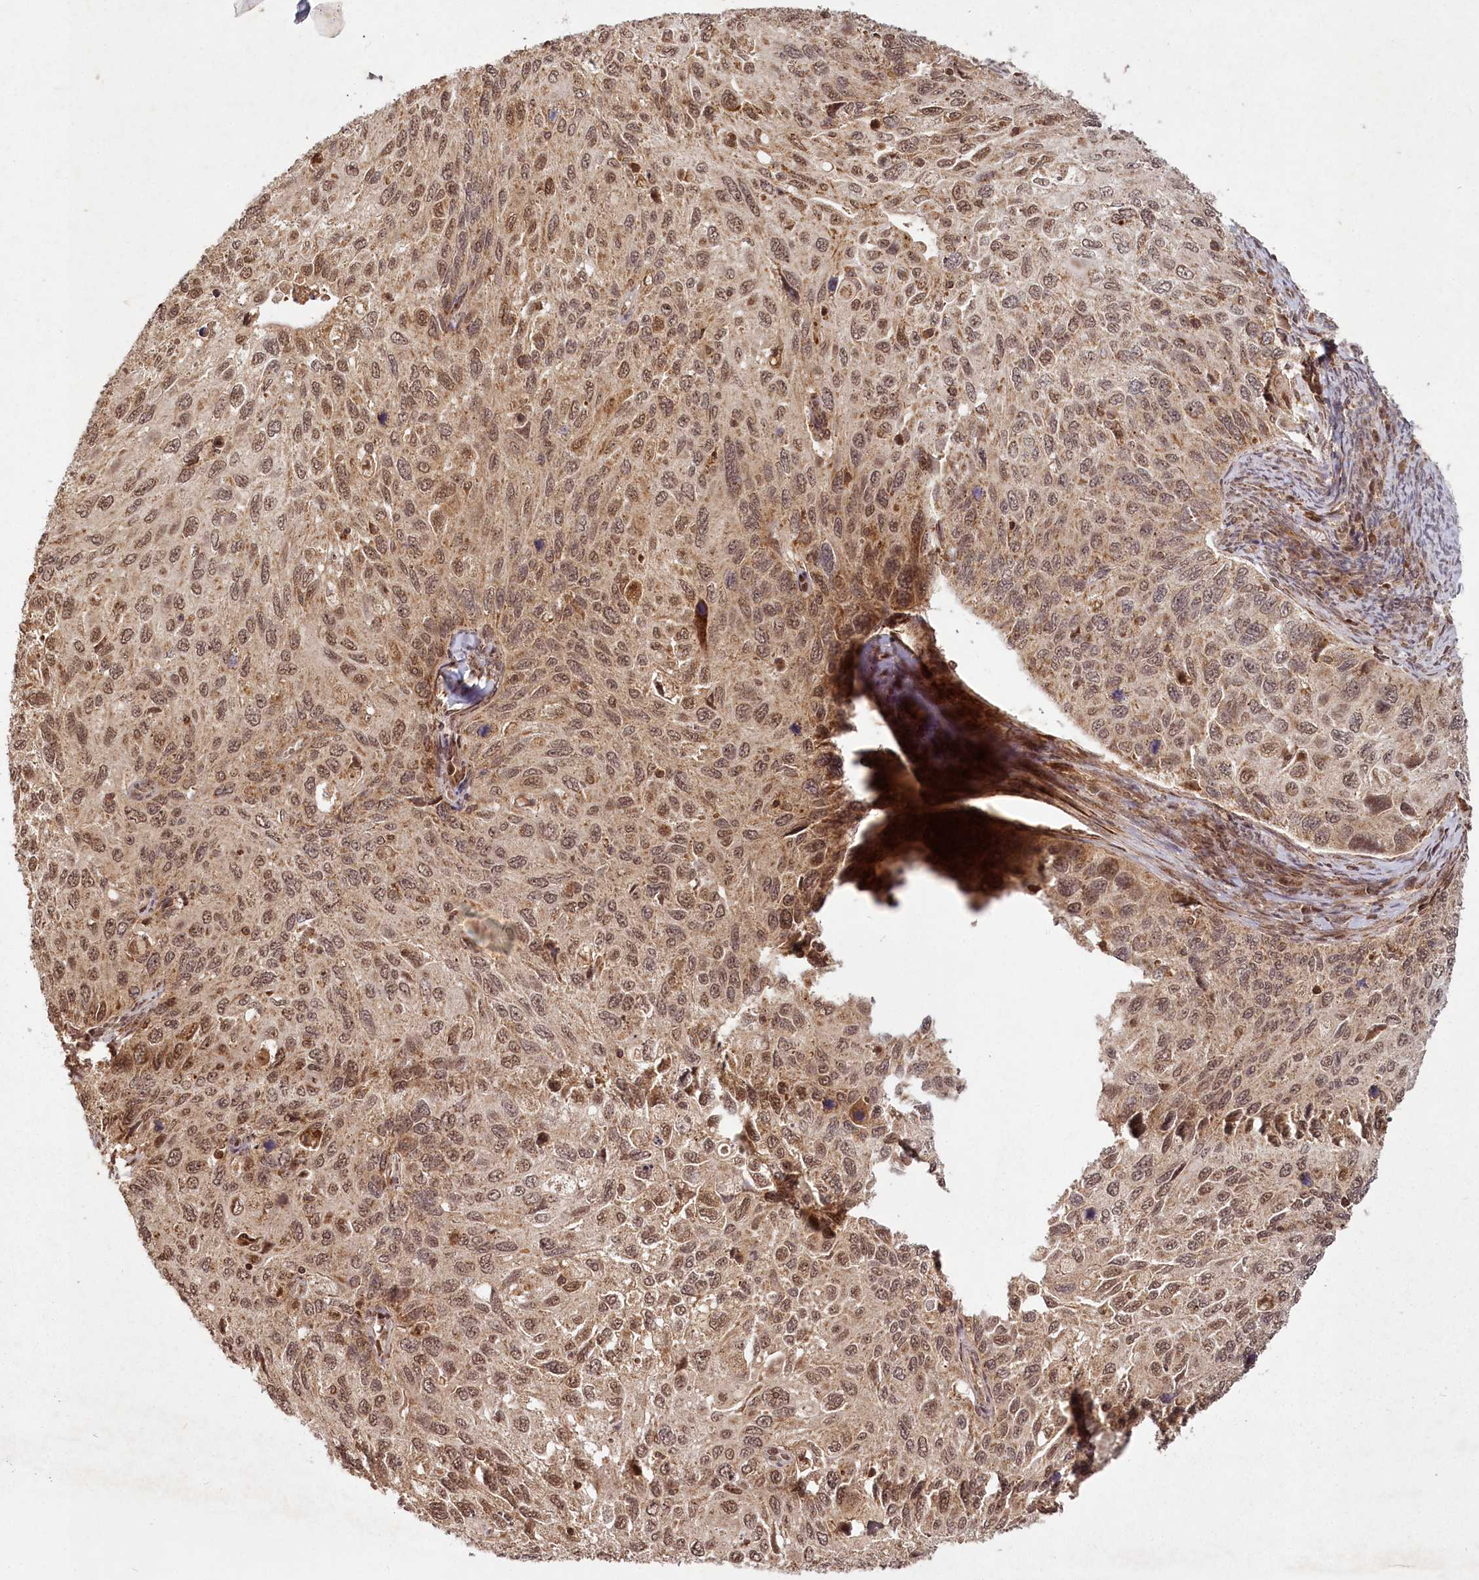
{"staining": {"intensity": "moderate", "quantity": ">75%", "location": "nuclear"}, "tissue": "cervical cancer", "cell_type": "Tumor cells", "image_type": "cancer", "snomed": [{"axis": "morphology", "description": "Squamous cell carcinoma, NOS"}, {"axis": "topography", "description": "Cervix"}], "caption": "The immunohistochemical stain shows moderate nuclear expression in tumor cells of cervical cancer tissue.", "gene": "MICU1", "patient": {"sex": "female", "age": 70}}